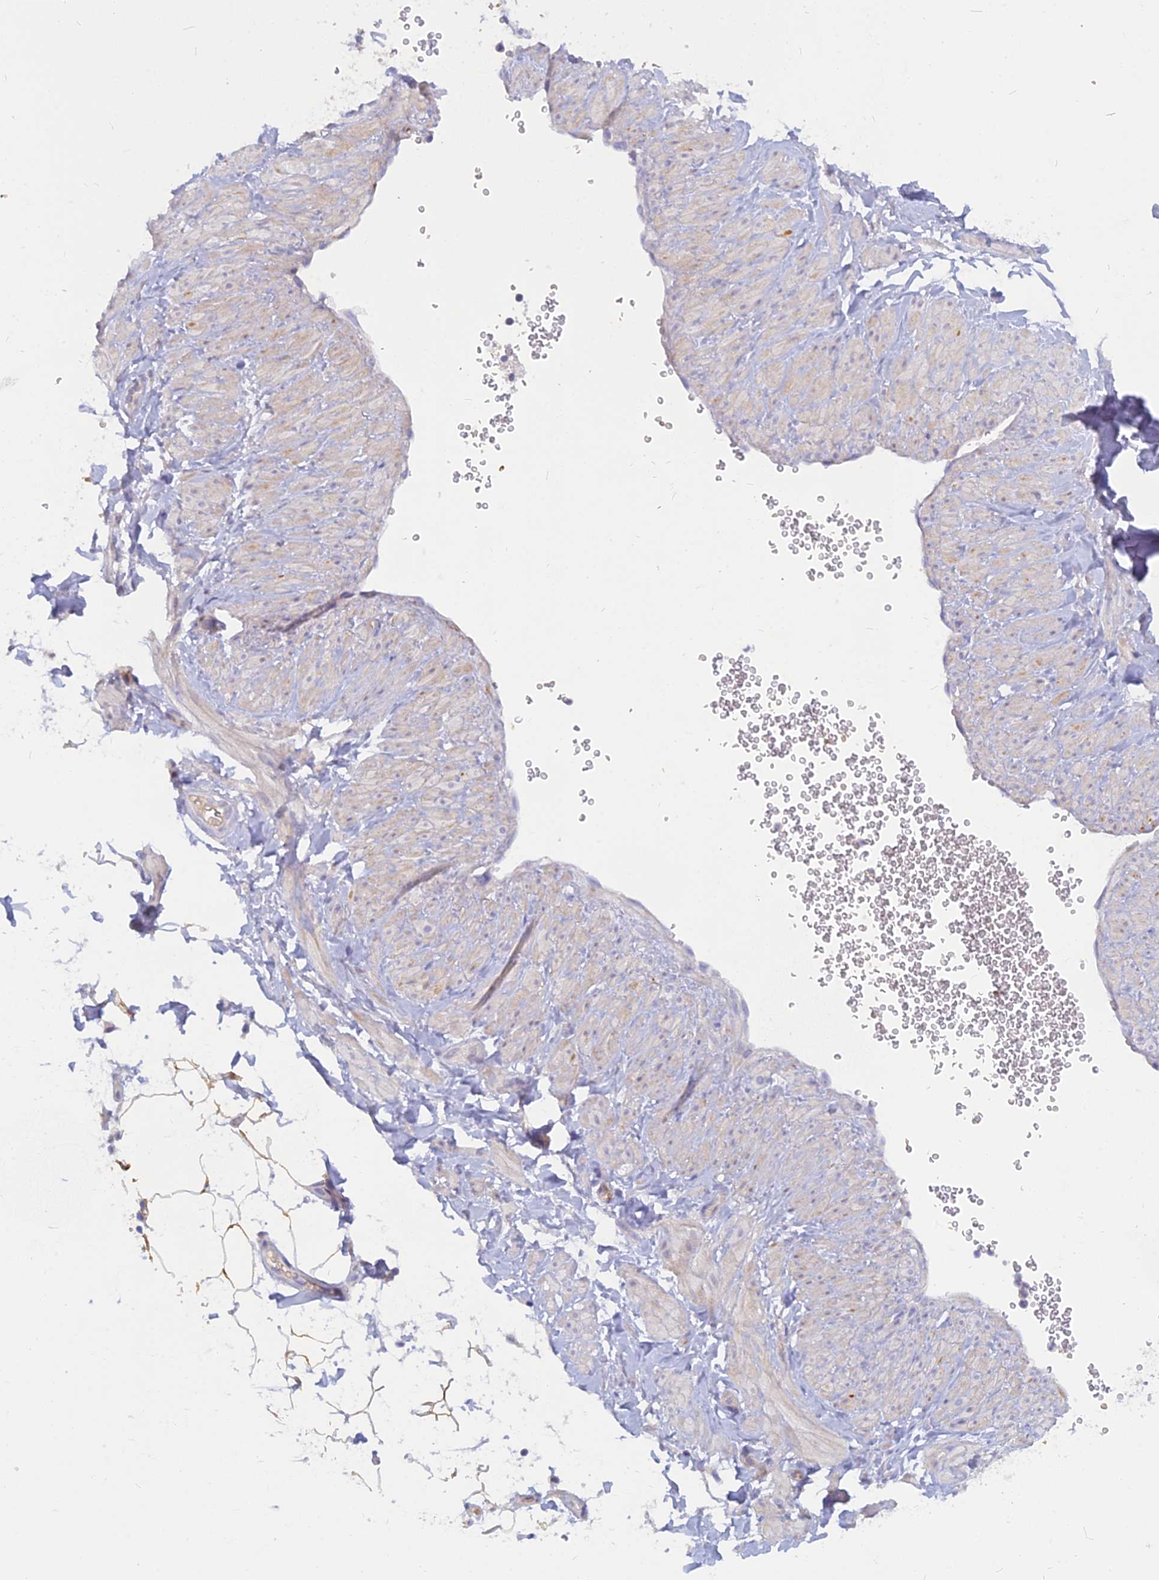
{"staining": {"intensity": "negative", "quantity": "none", "location": "none"}, "tissue": "soft tissue", "cell_type": "Fibroblasts", "image_type": "normal", "snomed": [{"axis": "morphology", "description": "Normal tissue, NOS"}, {"axis": "topography", "description": "Soft tissue"}, {"axis": "topography", "description": "Adipose tissue"}, {"axis": "topography", "description": "Vascular tissue"}, {"axis": "topography", "description": "Peripheral nerve tissue"}], "caption": "IHC photomicrograph of normal soft tissue stained for a protein (brown), which demonstrates no expression in fibroblasts. Brightfield microscopy of IHC stained with DAB (3,3'-diaminobenzidine) (brown) and hematoxylin (blue), captured at high magnification.", "gene": "CACNA1B", "patient": {"sex": "male", "age": 74}}